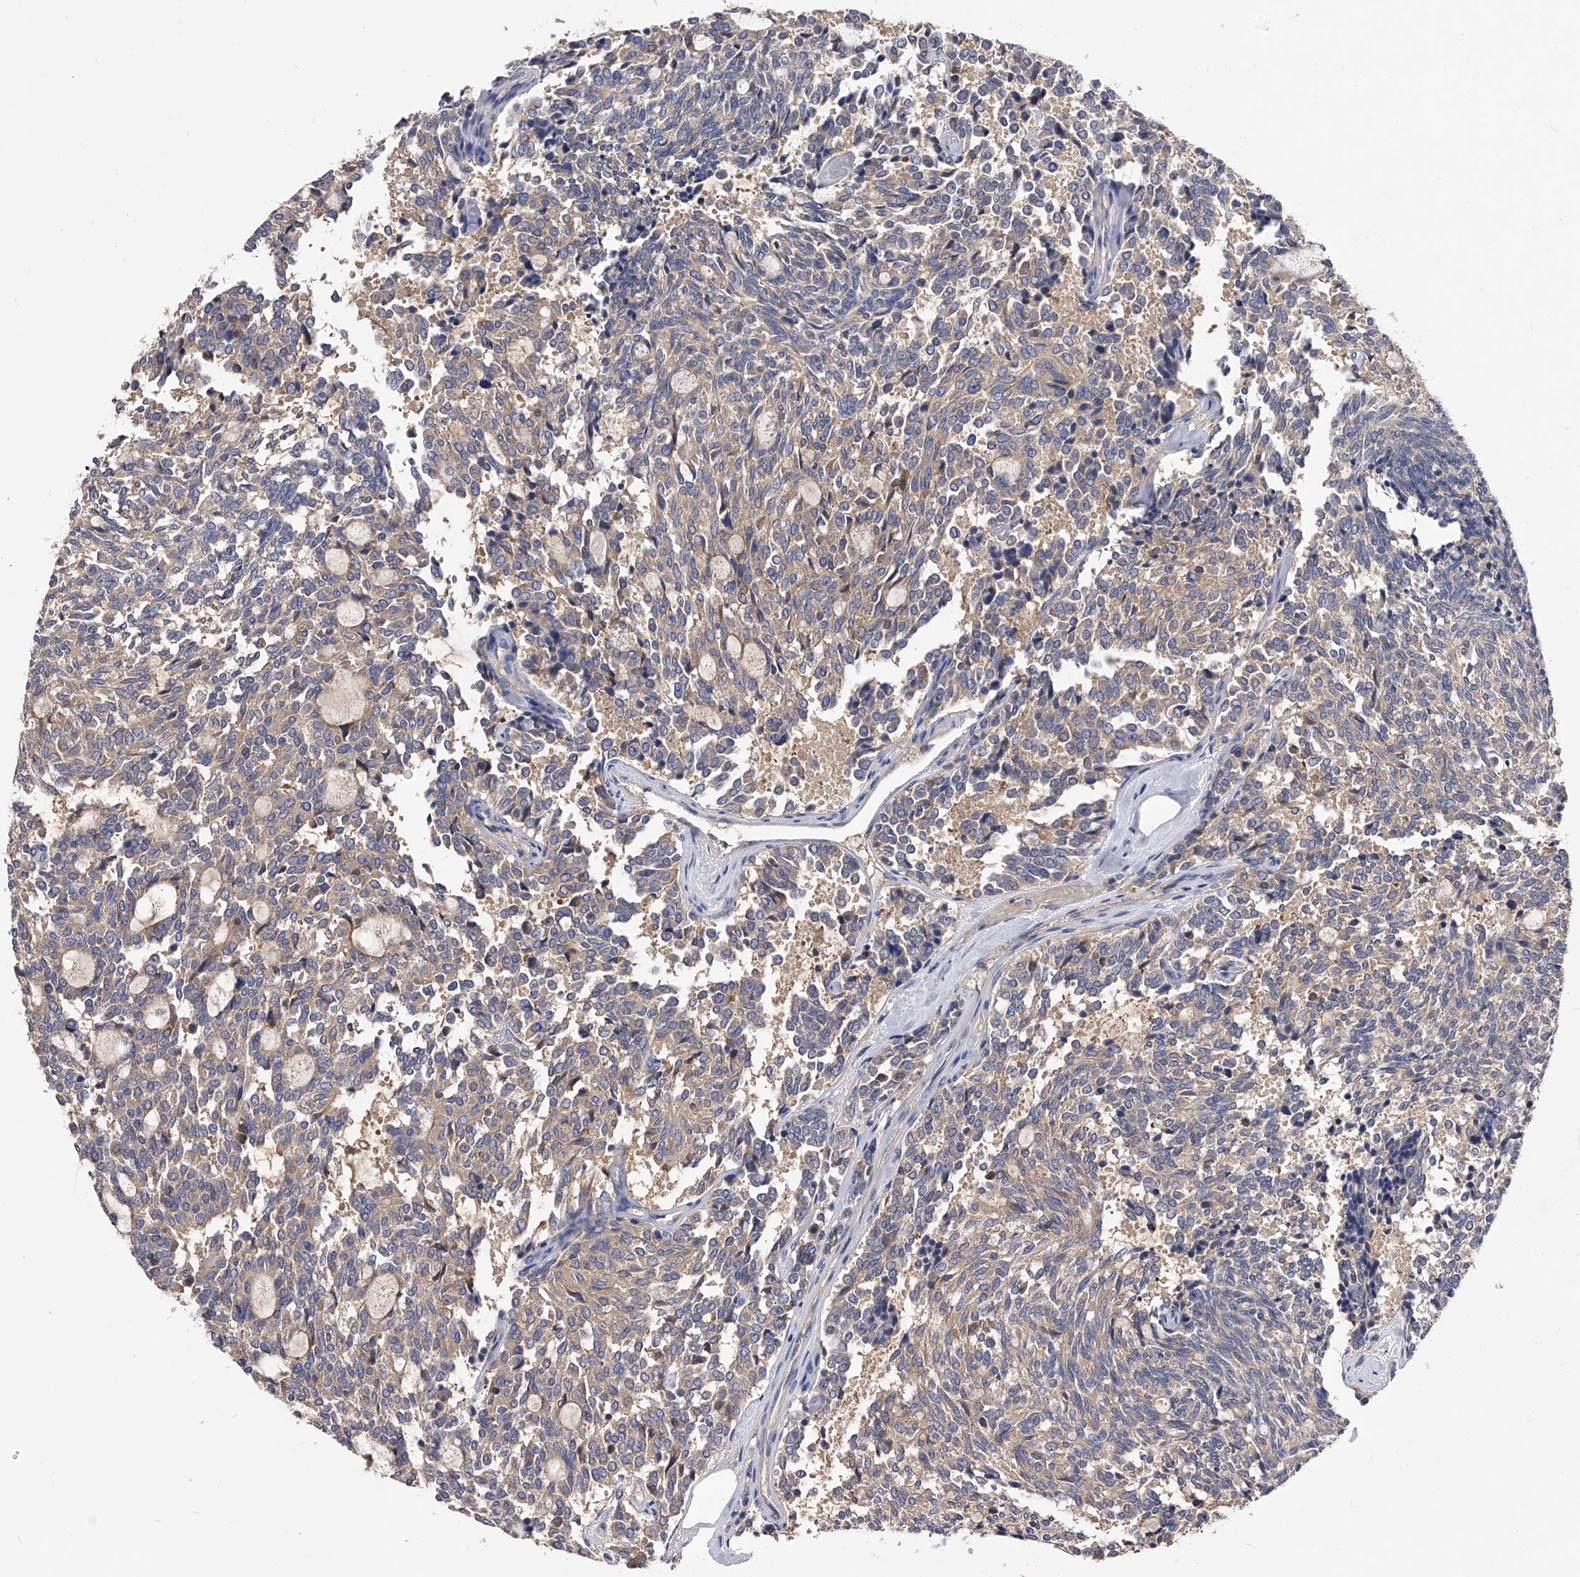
{"staining": {"intensity": "weak", "quantity": "<25%", "location": "cytoplasmic/membranous"}, "tissue": "carcinoid", "cell_type": "Tumor cells", "image_type": "cancer", "snomed": [{"axis": "morphology", "description": "Carcinoid, malignant, NOS"}, {"axis": "topography", "description": "Pancreas"}], "caption": "Carcinoid (malignant) was stained to show a protein in brown. There is no significant expression in tumor cells.", "gene": "APEH", "patient": {"sex": "female", "age": 54}}